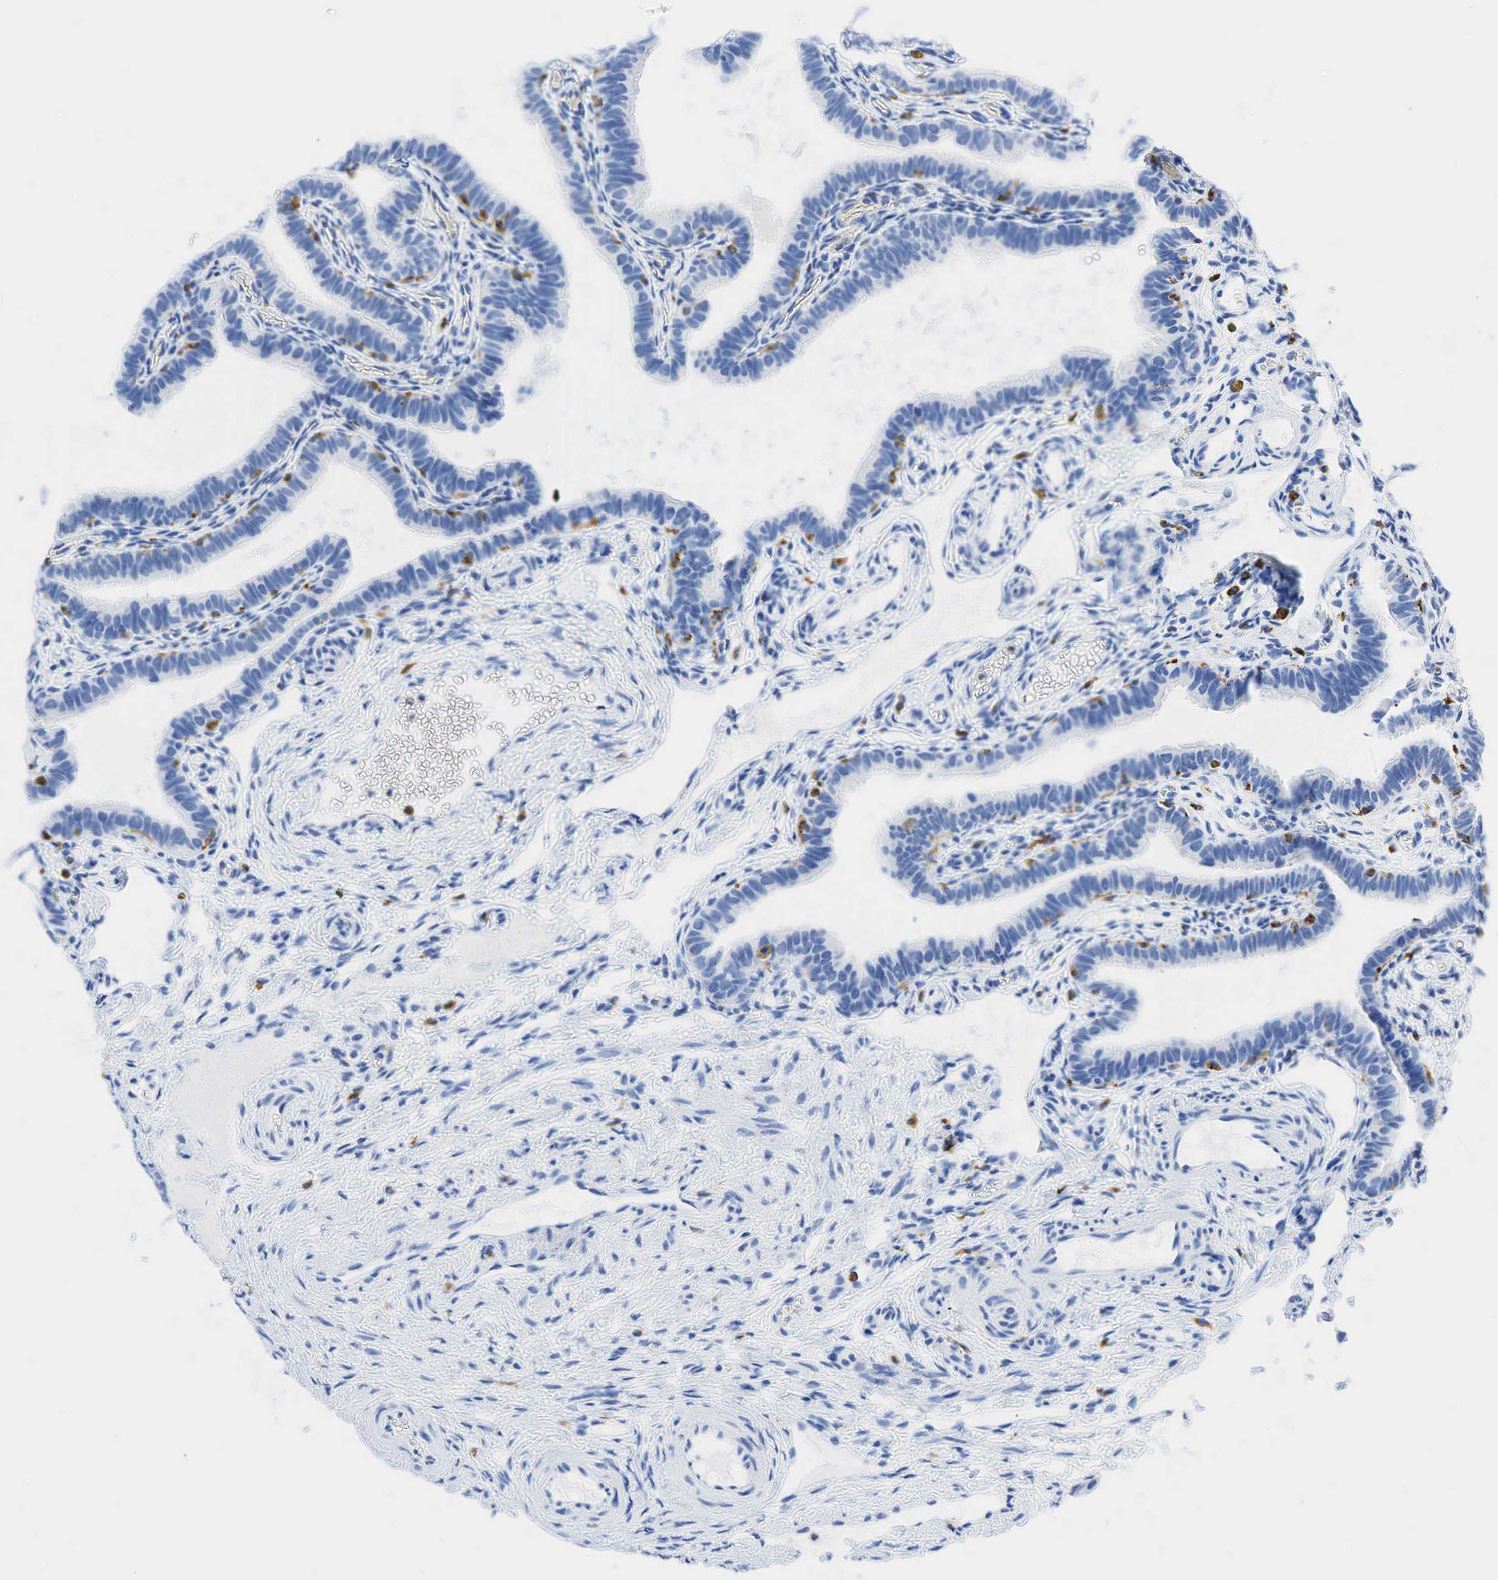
{"staining": {"intensity": "negative", "quantity": "none", "location": "none"}, "tissue": "fallopian tube", "cell_type": "Glandular cells", "image_type": "normal", "snomed": [{"axis": "morphology", "description": "Normal tissue, NOS"}, {"axis": "topography", "description": "Vagina"}, {"axis": "topography", "description": "Fallopian tube"}], "caption": "Immunohistochemistry (IHC) of unremarkable human fallopian tube exhibits no expression in glandular cells.", "gene": "CD68", "patient": {"sex": "female", "age": 38}}